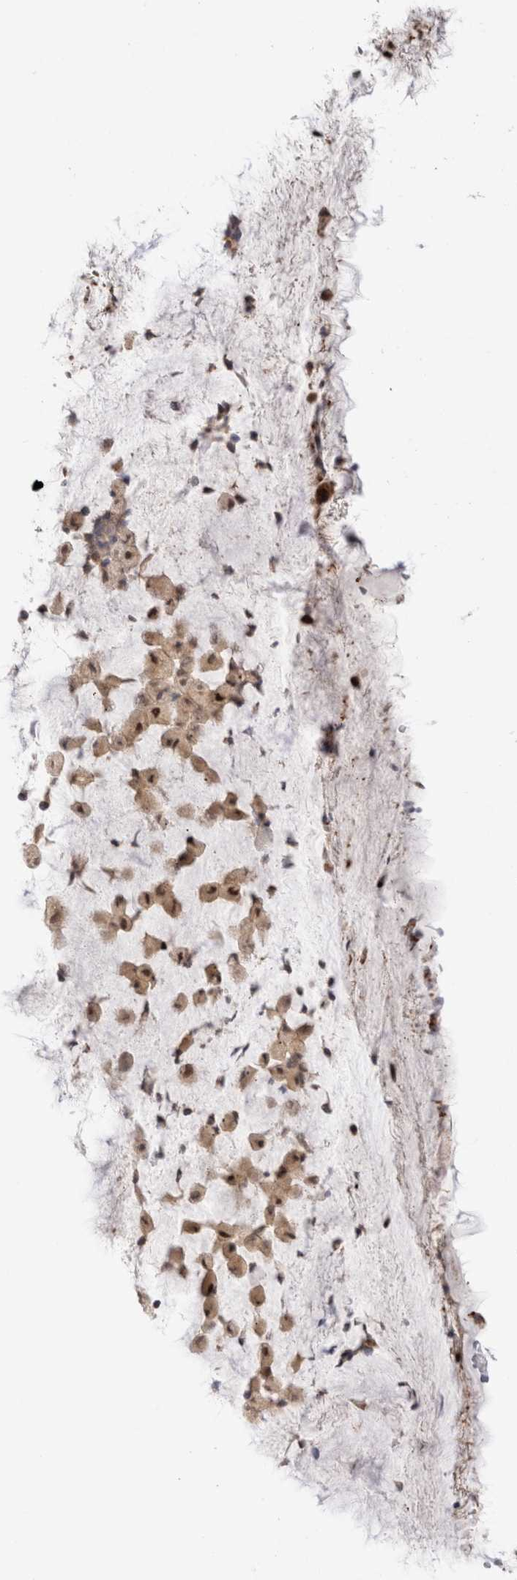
{"staining": {"intensity": "moderate", "quantity": ">75%", "location": "cytoplasmic/membranous"}, "tissue": "bronchus", "cell_type": "Respiratory epithelial cells", "image_type": "normal", "snomed": [{"axis": "morphology", "description": "Normal tissue, NOS"}, {"axis": "topography", "description": "Cartilage tissue"}], "caption": "This histopathology image exhibits IHC staining of normal bronchus, with medium moderate cytoplasmic/membranous positivity in approximately >75% of respiratory epithelial cells.", "gene": "VPS28", "patient": {"sex": "female", "age": 63}}